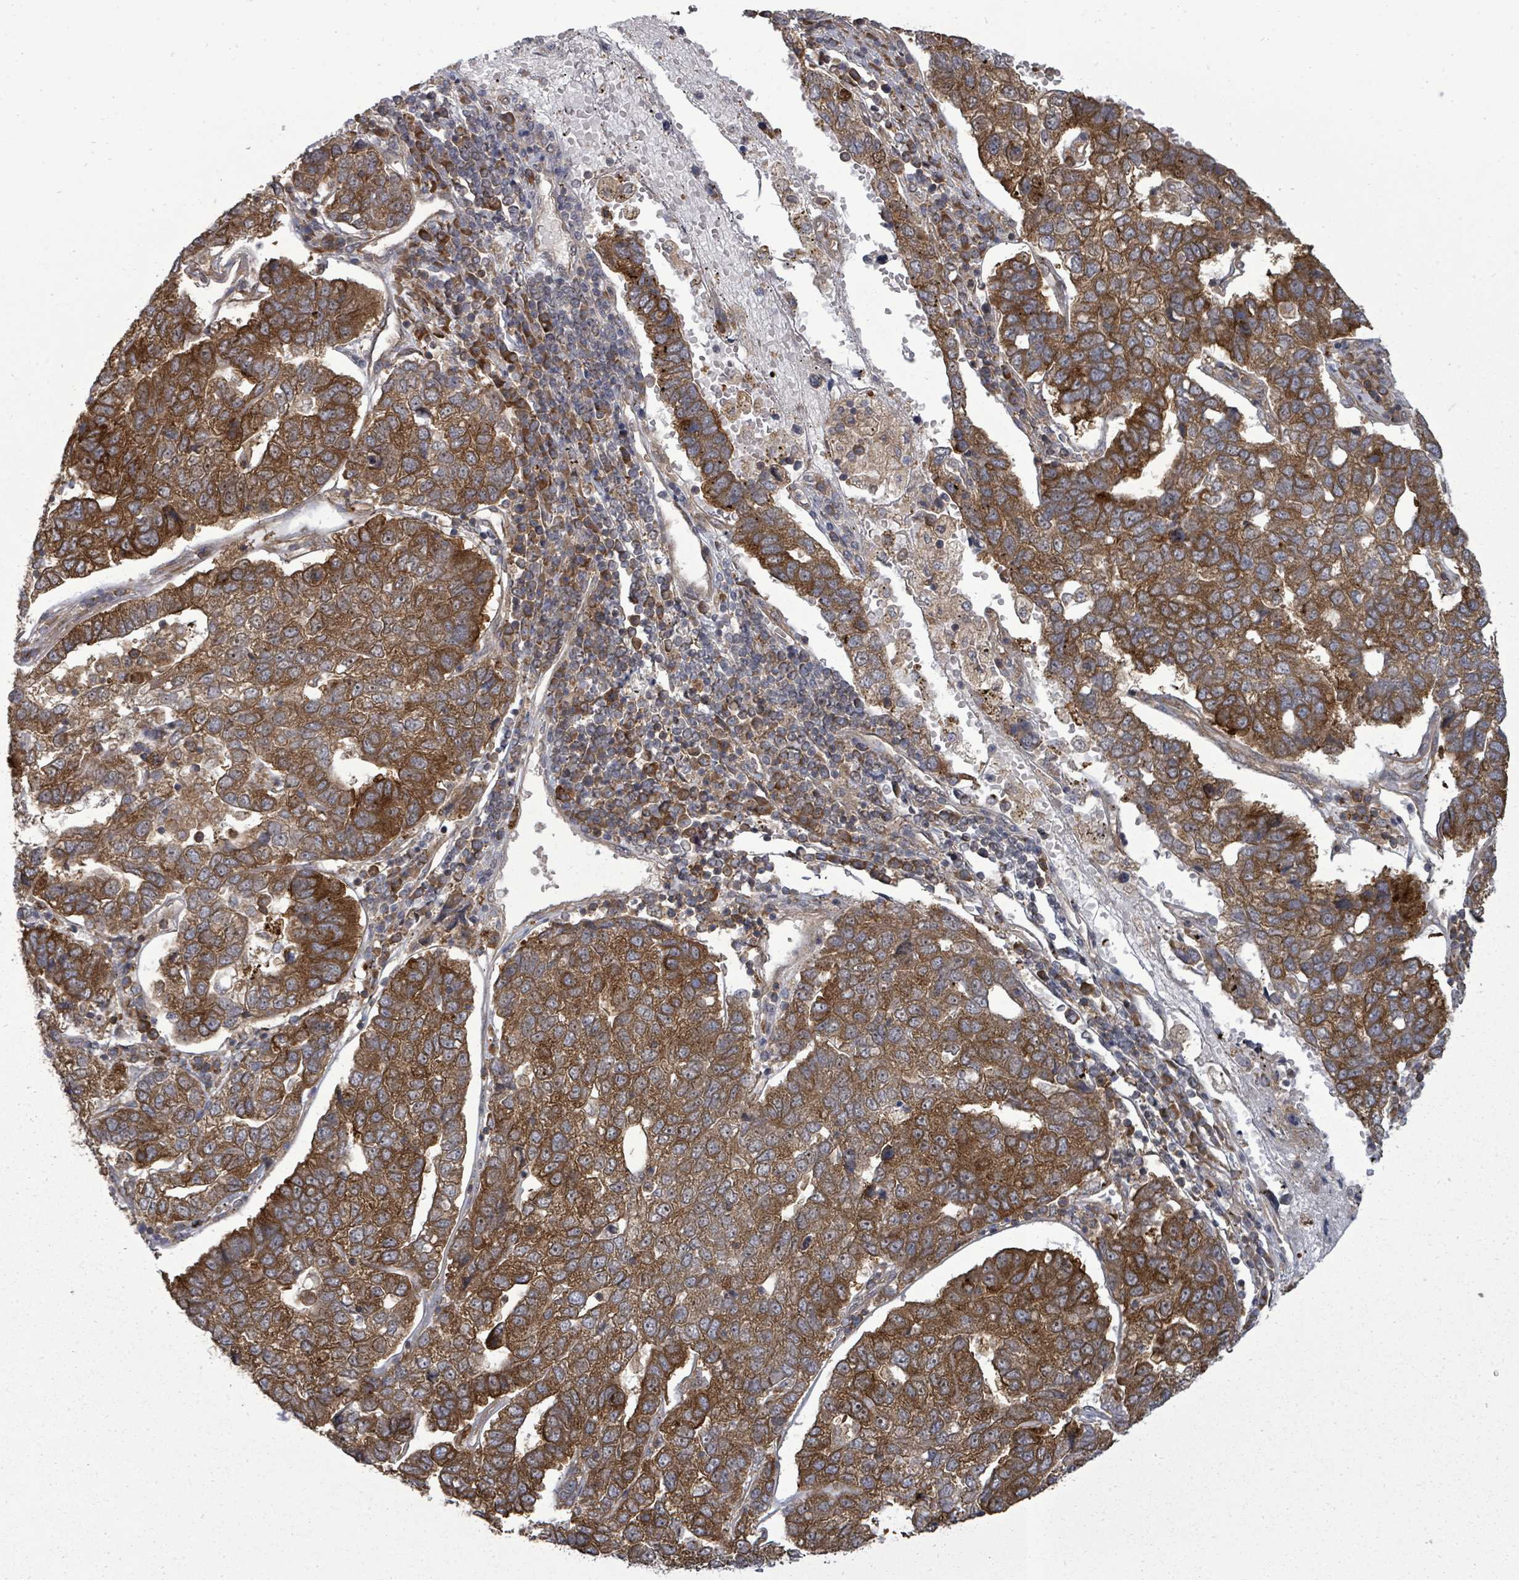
{"staining": {"intensity": "strong", "quantity": ">75%", "location": "cytoplasmic/membranous"}, "tissue": "pancreatic cancer", "cell_type": "Tumor cells", "image_type": "cancer", "snomed": [{"axis": "morphology", "description": "Adenocarcinoma, NOS"}, {"axis": "topography", "description": "Pancreas"}], "caption": "Approximately >75% of tumor cells in pancreatic adenocarcinoma demonstrate strong cytoplasmic/membranous protein expression as visualized by brown immunohistochemical staining.", "gene": "EIF3C", "patient": {"sex": "female", "age": 61}}